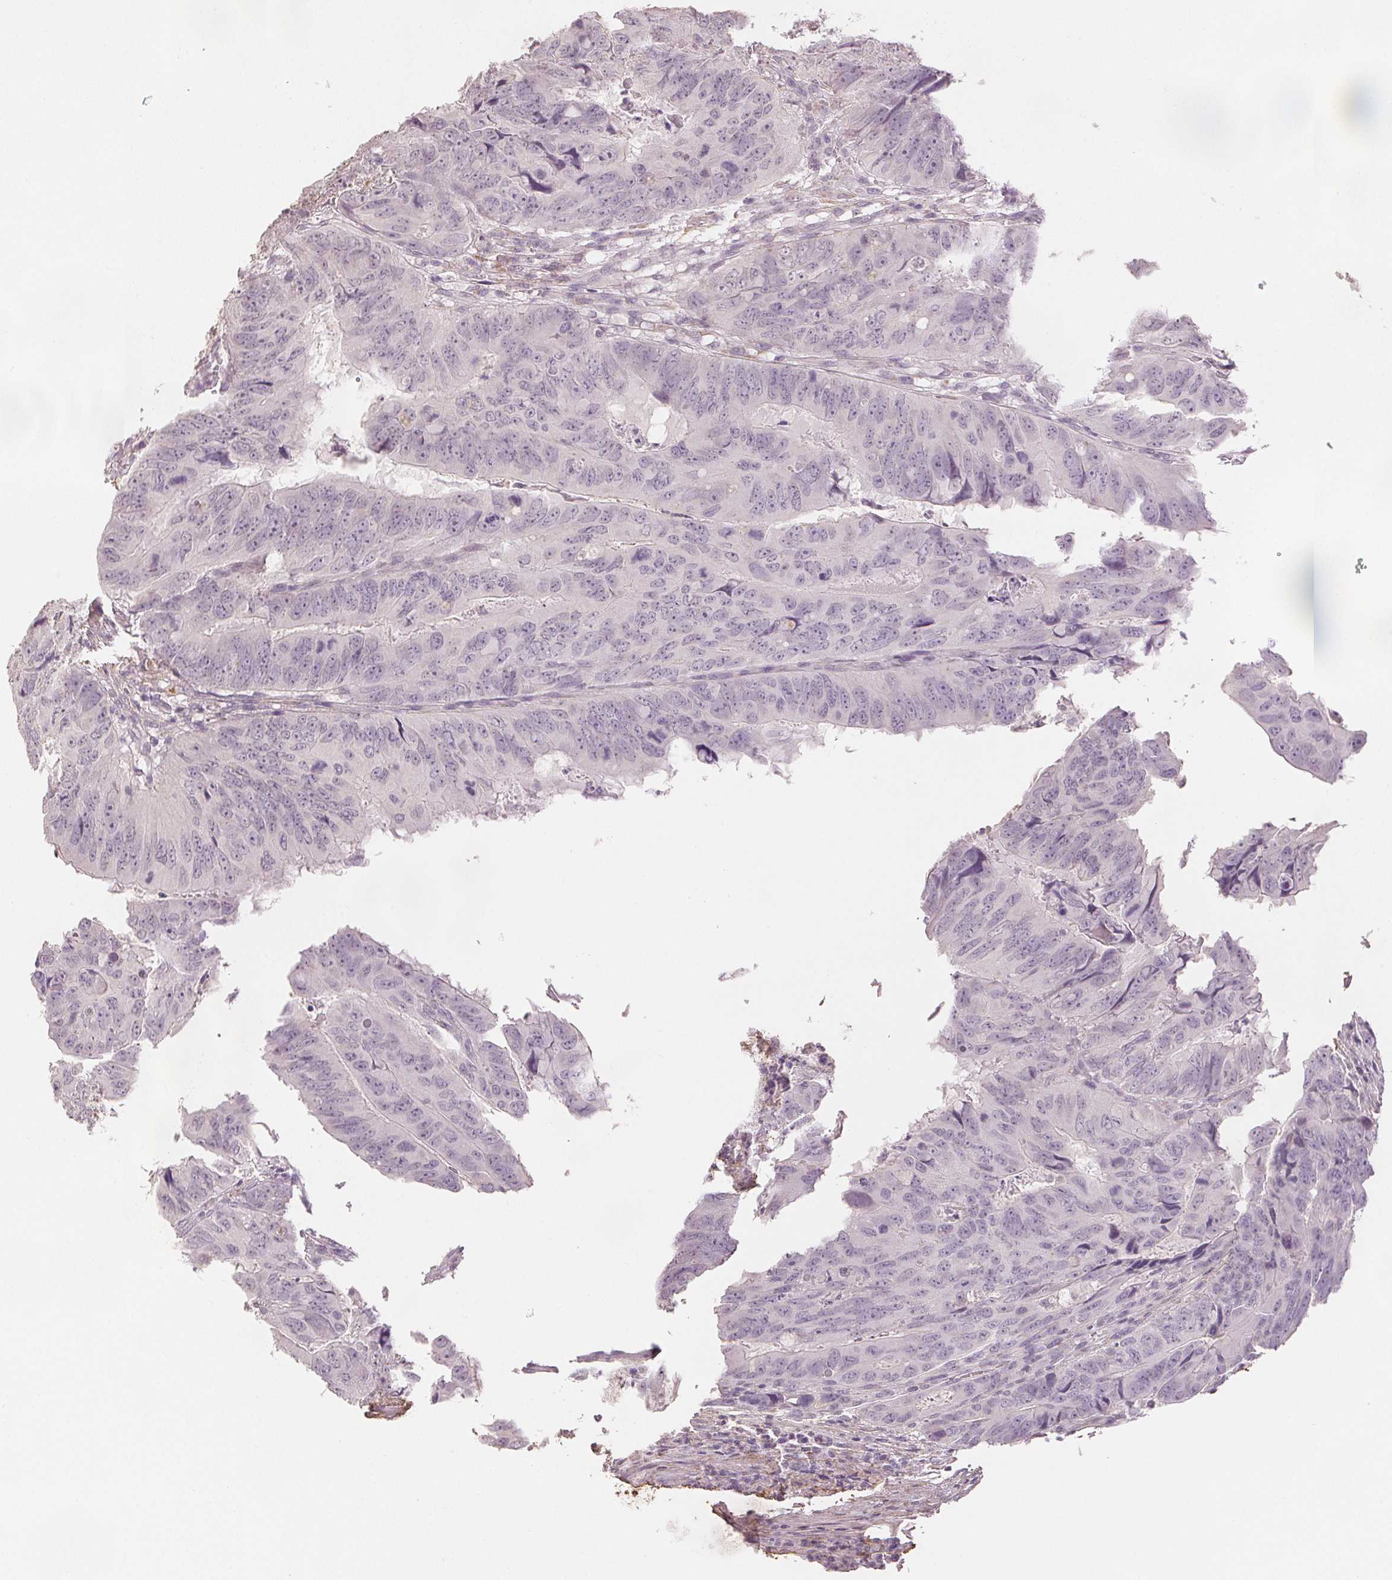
{"staining": {"intensity": "negative", "quantity": "none", "location": "none"}, "tissue": "colorectal cancer", "cell_type": "Tumor cells", "image_type": "cancer", "snomed": [{"axis": "morphology", "description": "Adenocarcinoma, NOS"}, {"axis": "topography", "description": "Colon"}], "caption": "The photomicrograph shows no significant staining in tumor cells of colorectal cancer (adenocarcinoma).", "gene": "FBN1", "patient": {"sex": "male", "age": 79}}